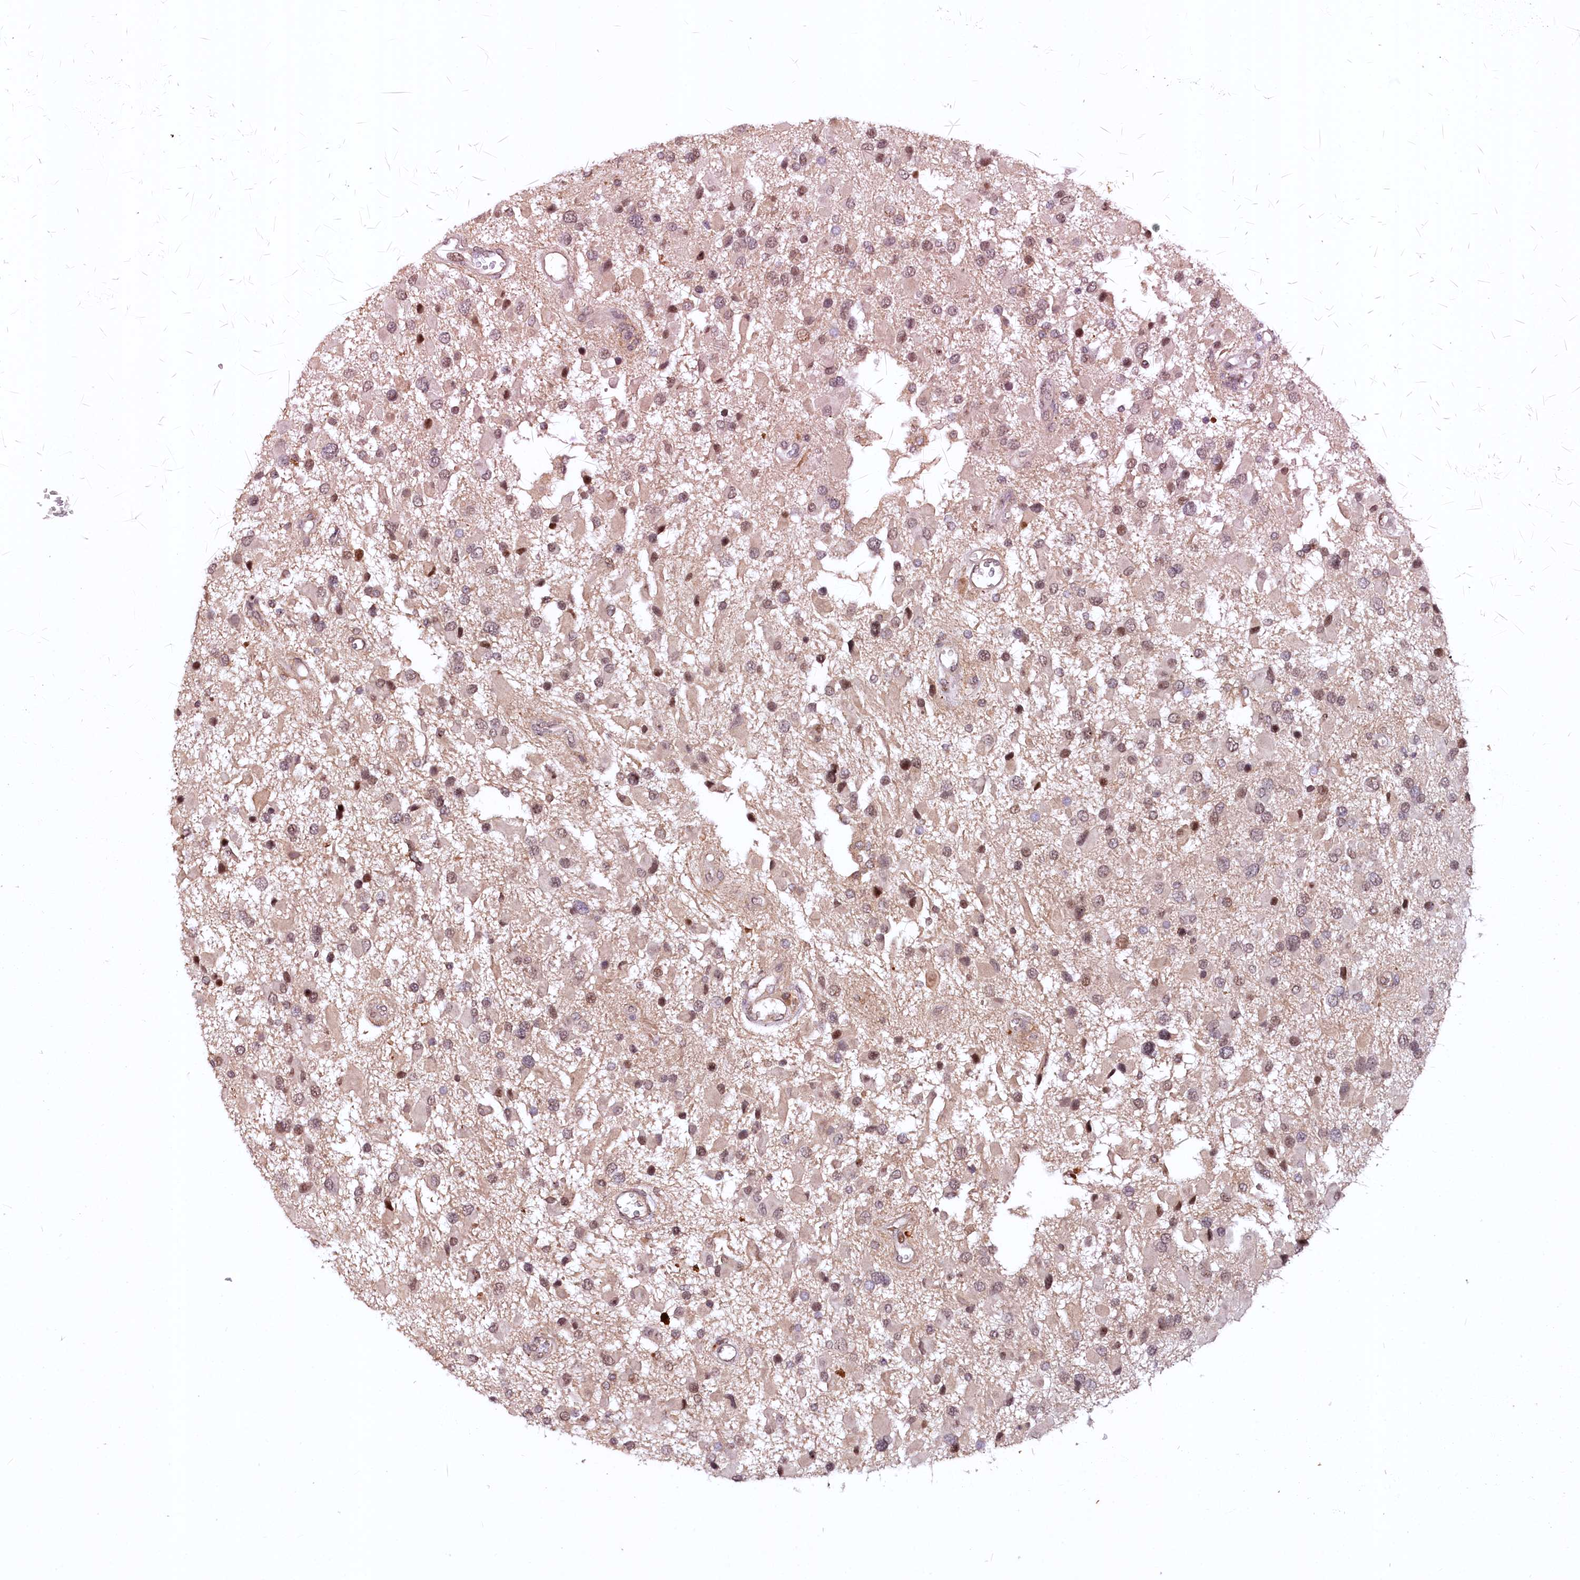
{"staining": {"intensity": "moderate", "quantity": "25%-75%", "location": "nuclear"}, "tissue": "glioma", "cell_type": "Tumor cells", "image_type": "cancer", "snomed": [{"axis": "morphology", "description": "Glioma, malignant, High grade"}, {"axis": "topography", "description": "Brain"}], "caption": "This is a micrograph of immunohistochemistry staining of glioma, which shows moderate expression in the nuclear of tumor cells.", "gene": "N4BP2L1", "patient": {"sex": "male", "age": 53}}